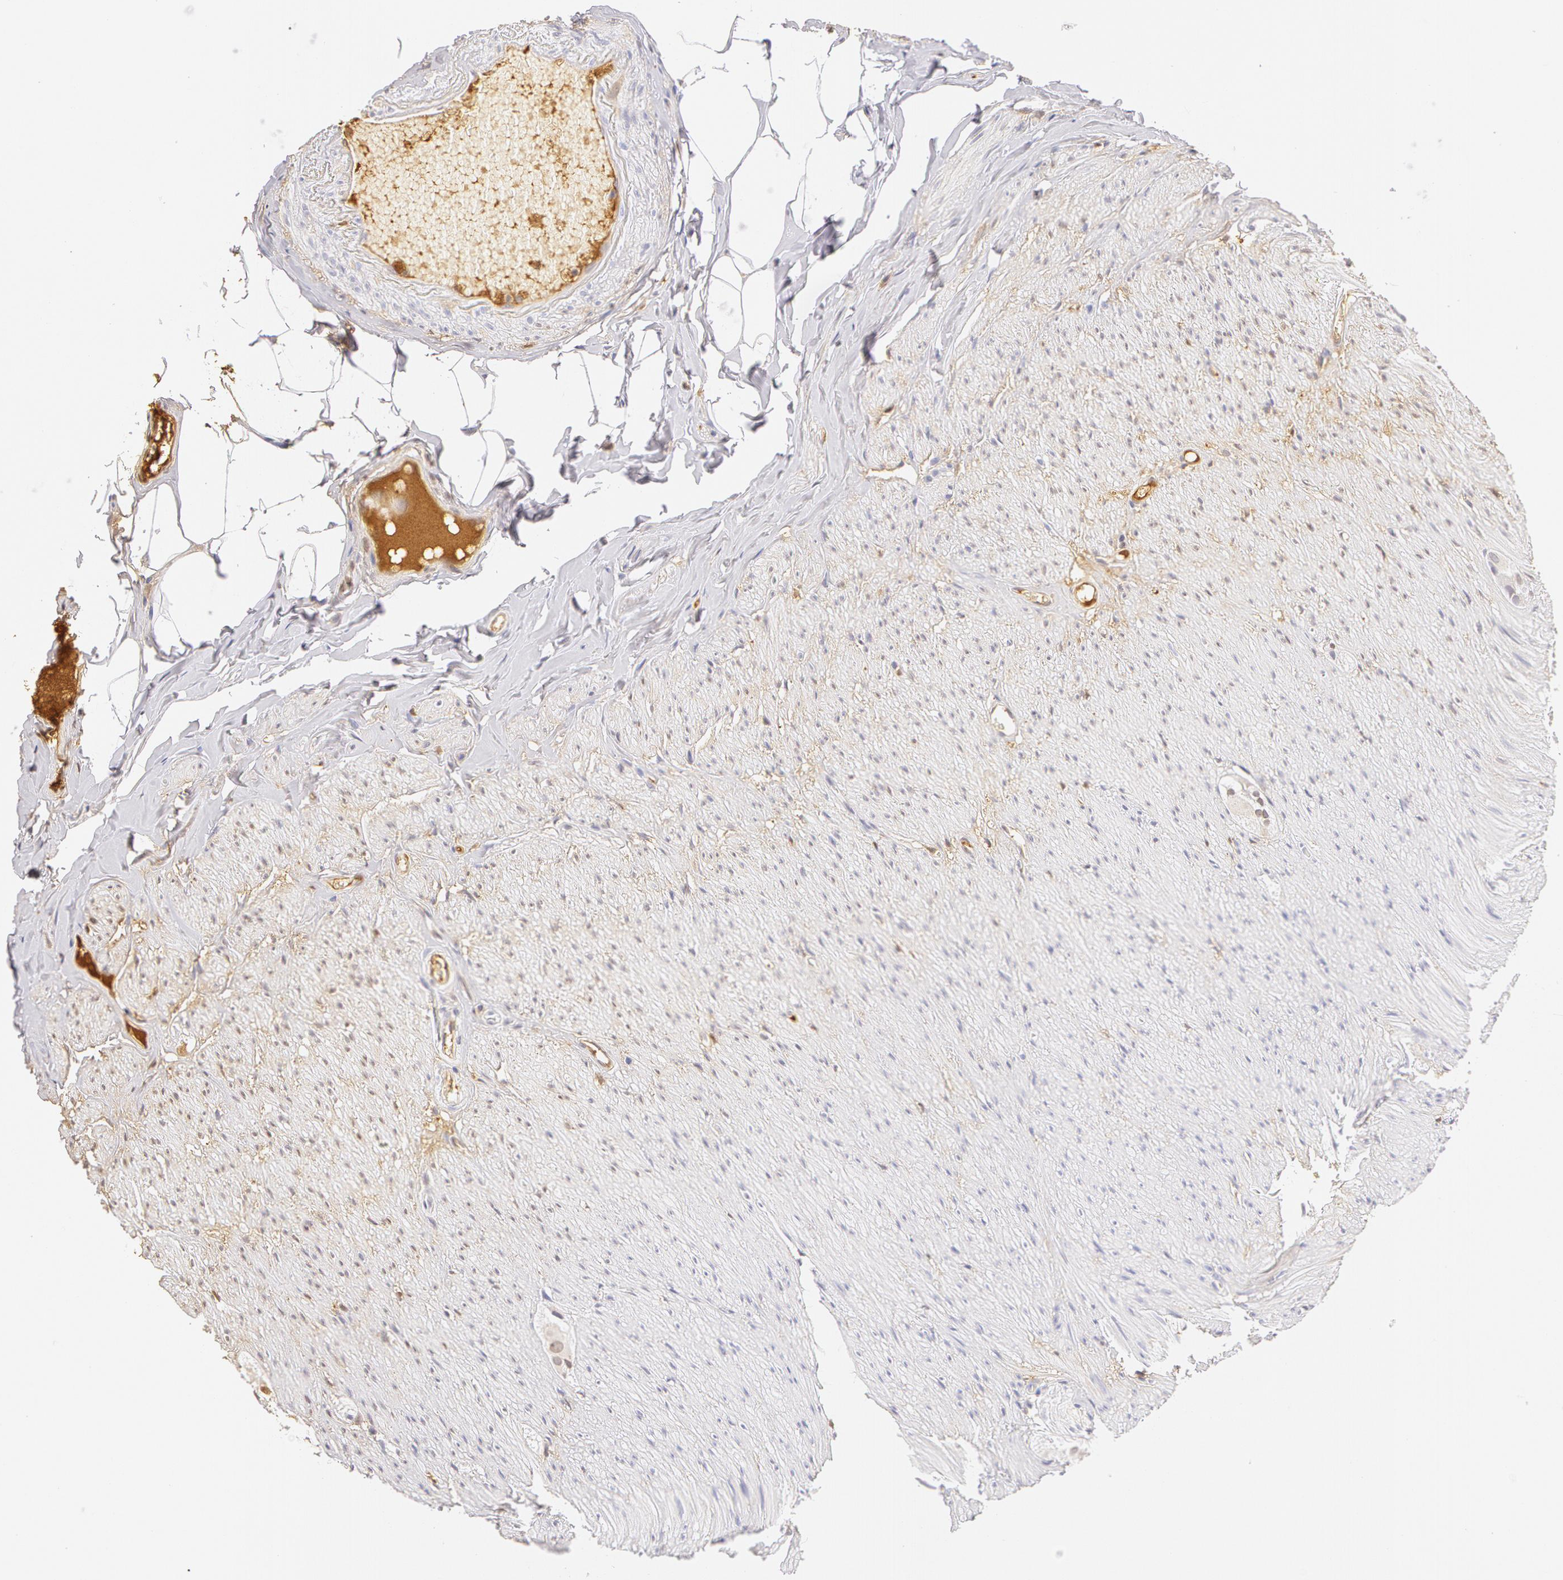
{"staining": {"intensity": "negative", "quantity": "none", "location": "none"}, "tissue": "appendix", "cell_type": "Glandular cells", "image_type": "normal", "snomed": [{"axis": "morphology", "description": "Normal tissue, NOS"}, {"axis": "topography", "description": "Appendix"}], "caption": "Micrograph shows no significant protein staining in glandular cells of normal appendix. The staining was performed using DAB to visualize the protein expression in brown, while the nuclei were stained in blue with hematoxylin (Magnification: 20x).", "gene": "AHSG", "patient": {"sex": "female", "age": 82}}